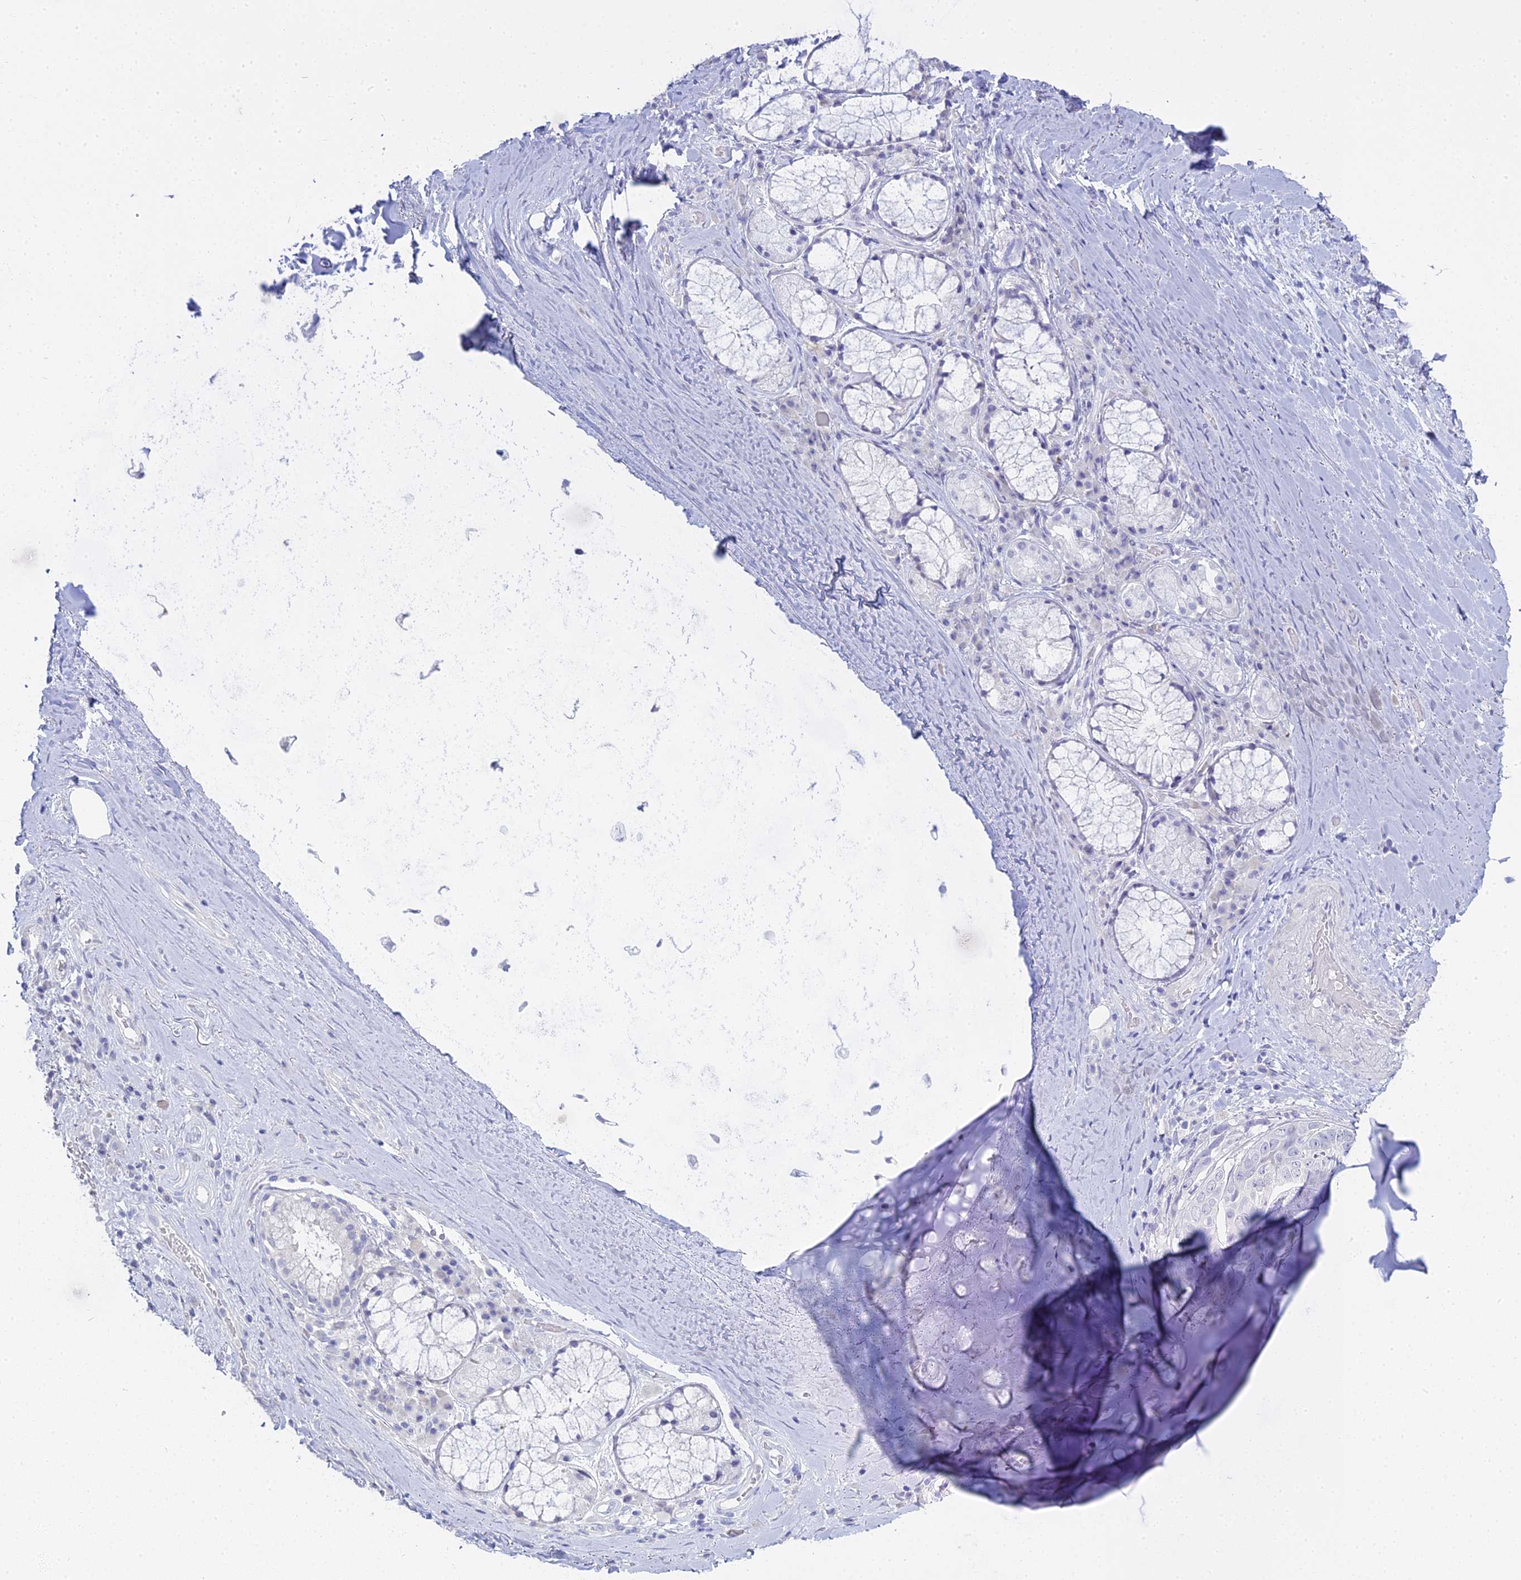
{"staining": {"intensity": "negative", "quantity": "none", "location": "none"}, "tissue": "adipose tissue", "cell_type": "Adipocytes", "image_type": "normal", "snomed": [{"axis": "morphology", "description": "Normal tissue, NOS"}, {"axis": "morphology", "description": "Squamous cell carcinoma, NOS"}, {"axis": "topography", "description": "Bronchus"}, {"axis": "topography", "description": "Lung"}], "caption": "This is an immunohistochemistry (IHC) photomicrograph of unremarkable human adipose tissue. There is no expression in adipocytes.", "gene": "S100A7", "patient": {"sex": "male", "age": 64}}